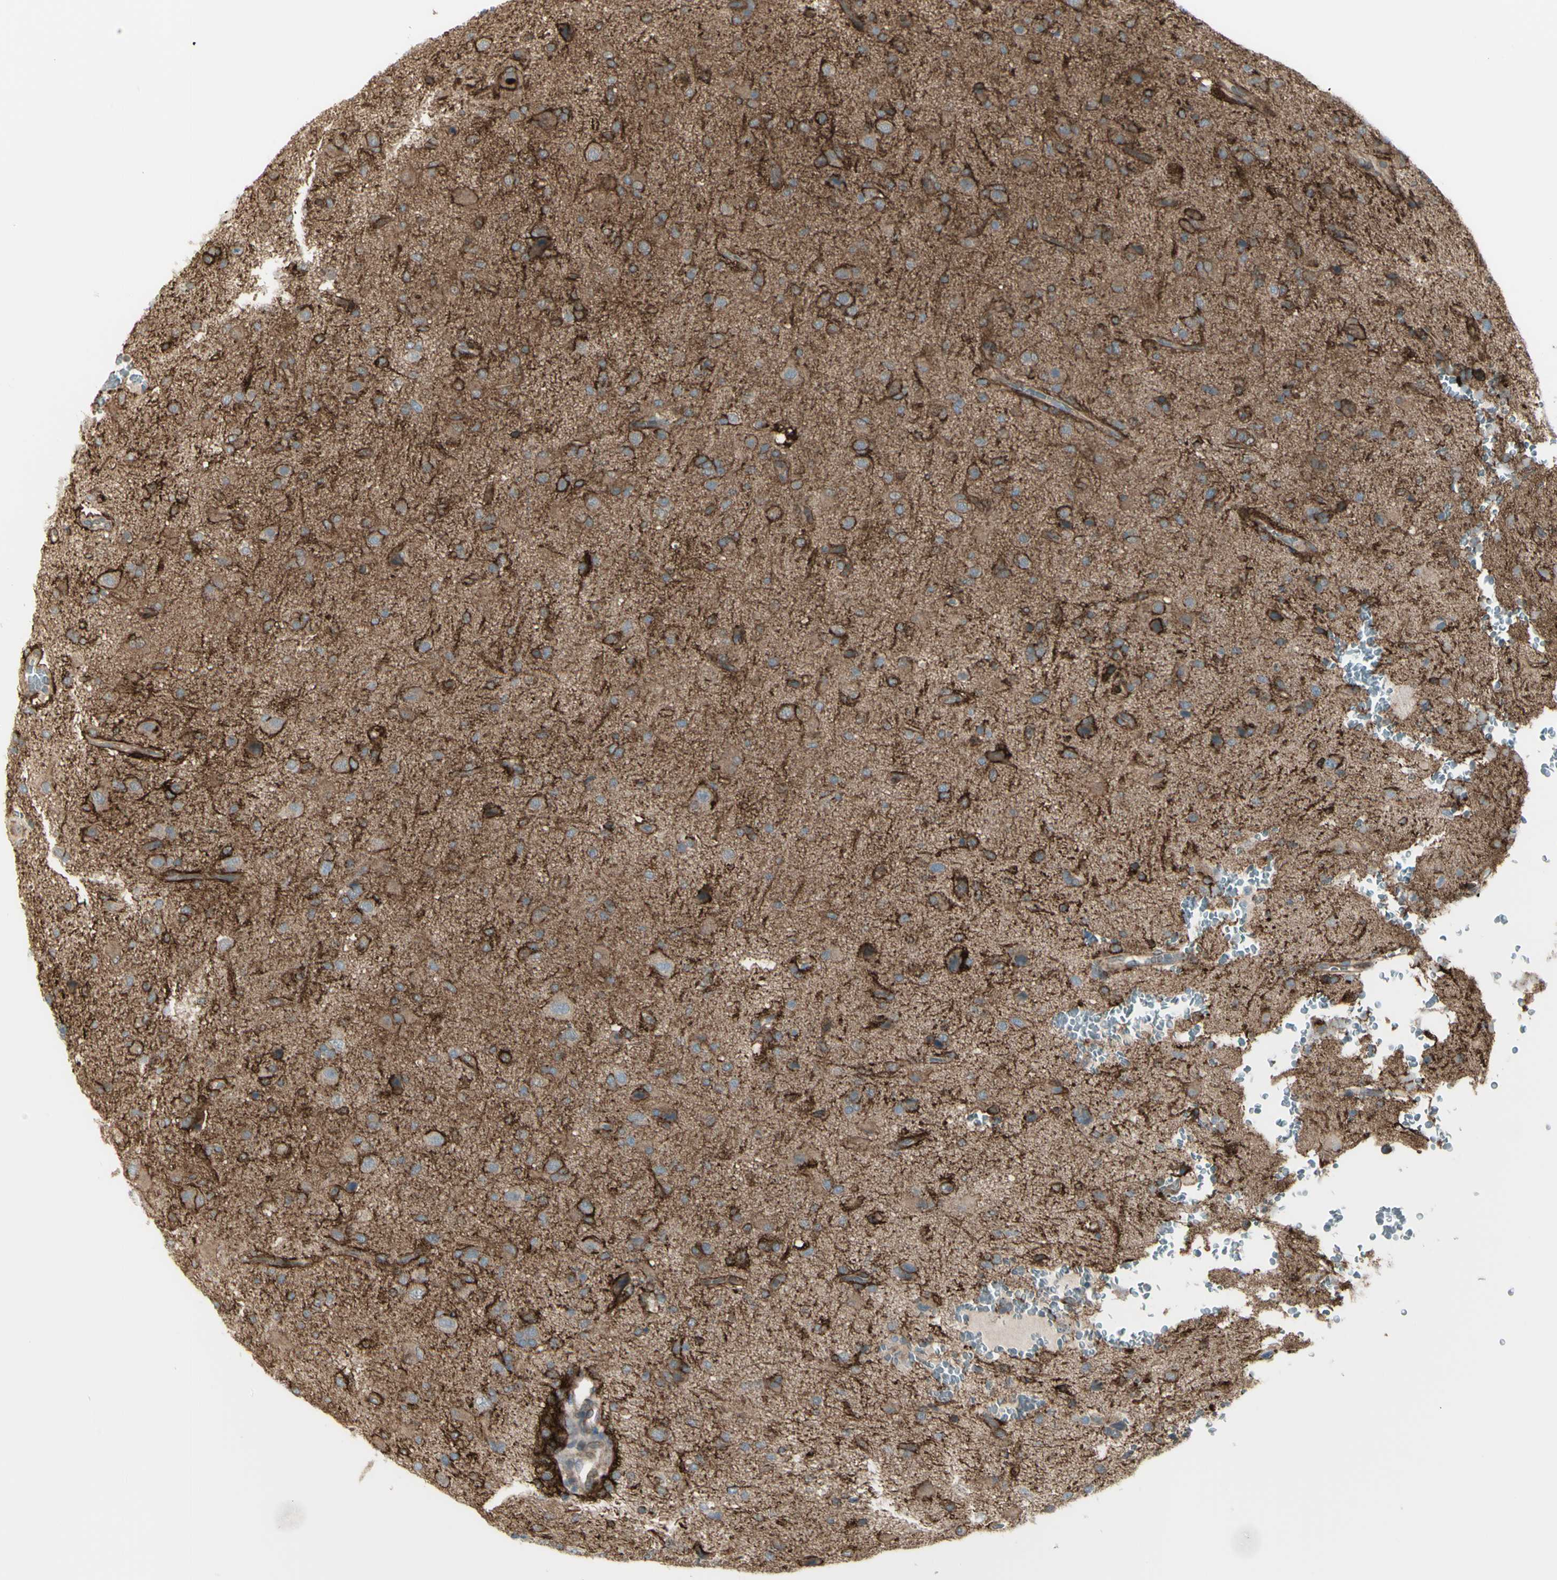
{"staining": {"intensity": "moderate", "quantity": "25%-75%", "location": "cytoplasmic/membranous"}, "tissue": "glioma", "cell_type": "Tumor cells", "image_type": "cancer", "snomed": [{"axis": "morphology", "description": "Glioma, malignant, High grade"}, {"axis": "topography", "description": "Brain"}], "caption": "Immunohistochemistry micrograph of high-grade glioma (malignant) stained for a protein (brown), which exhibits medium levels of moderate cytoplasmic/membranous positivity in approximately 25%-75% of tumor cells.", "gene": "NAXD", "patient": {"sex": "male", "age": 71}}